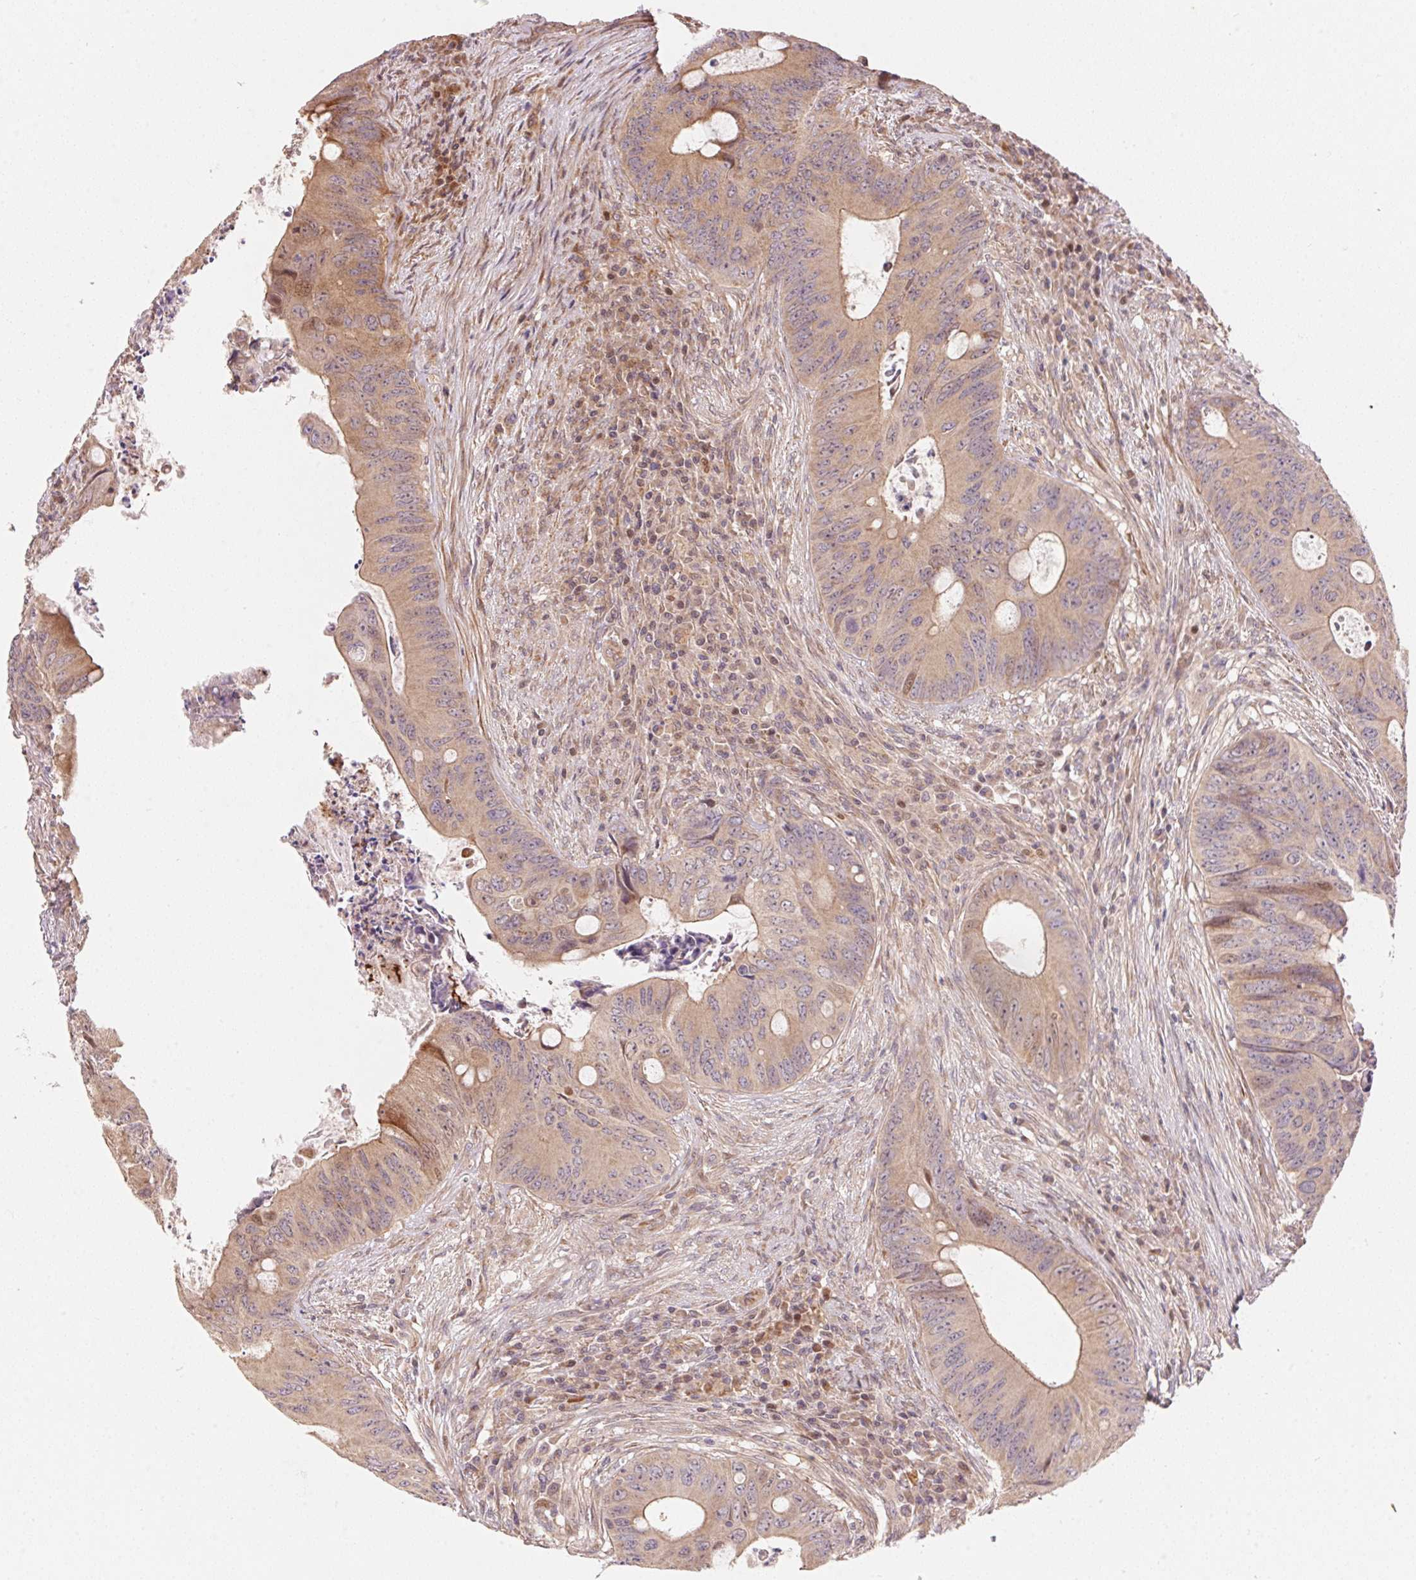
{"staining": {"intensity": "weak", "quantity": ">75%", "location": "cytoplasmic/membranous"}, "tissue": "colorectal cancer", "cell_type": "Tumor cells", "image_type": "cancer", "snomed": [{"axis": "morphology", "description": "Adenocarcinoma, NOS"}, {"axis": "topography", "description": "Colon"}], "caption": "The photomicrograph reveals staining of colorectal adenocarcinoma, revealing weak cytoplasmic/membranous protein expression (brown color) within tumor cells.", "gene": "TNIP2", "patient": {"sex": "female", "age": 74}}